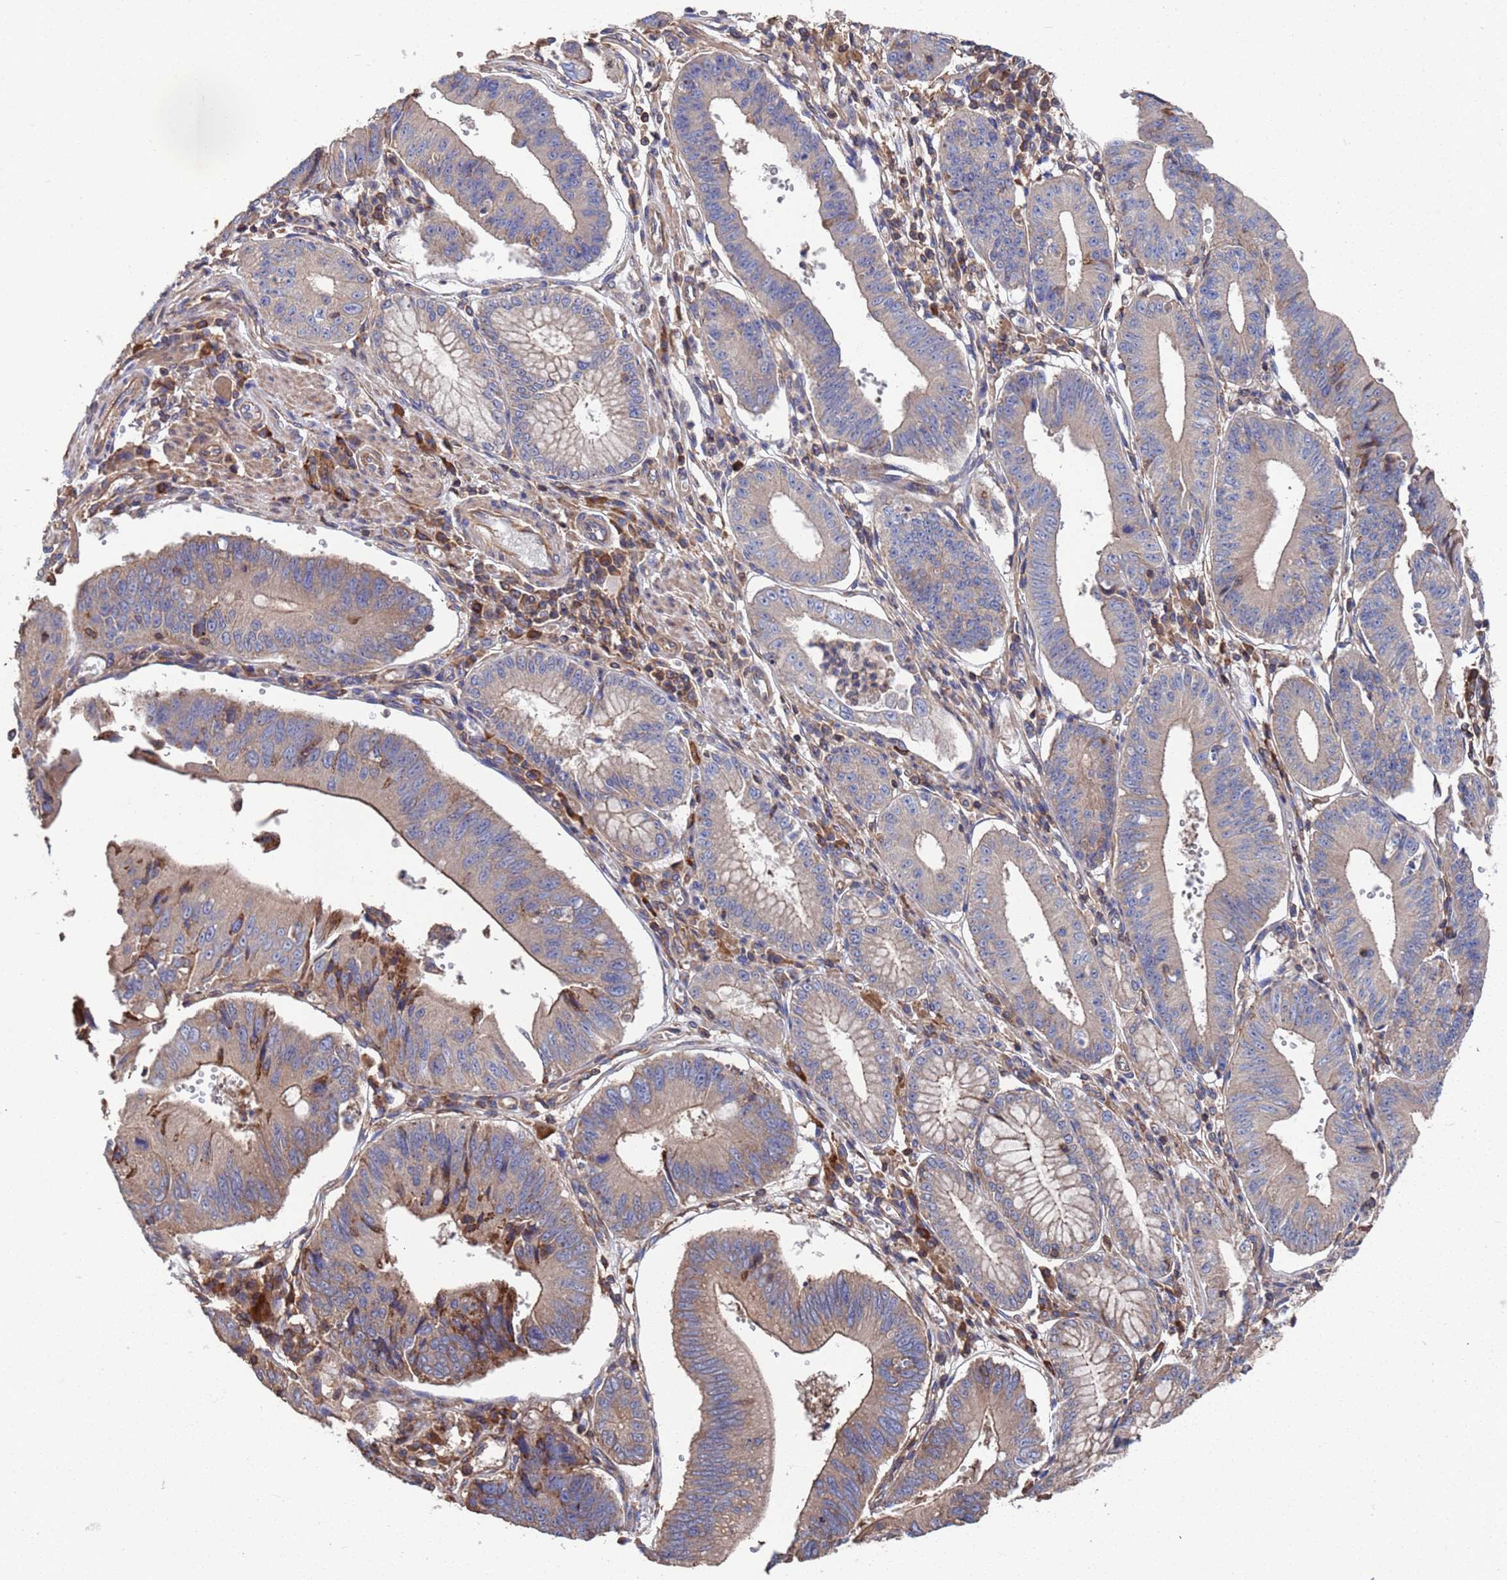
{"staining": {"intensity": "weak", "quantity": "<25%", "location": "cytoplasmic/membranous"}, "tissue": "stomach cancer", "cell_type": "Tumor cells", "image_type": "cancer", "snomed": [{"axis": "morphology", "description": "Adenocarcinoma, NOS"}, {"axis": "topography", "description": "Stomach"}], "caption": "Stomach cancer stained for a protein using immunohistochemistry (IHC) exhibits no positivity tumor cells.", "gene": "PYCR1", "patient": {"sex": "male", "age": 59}}